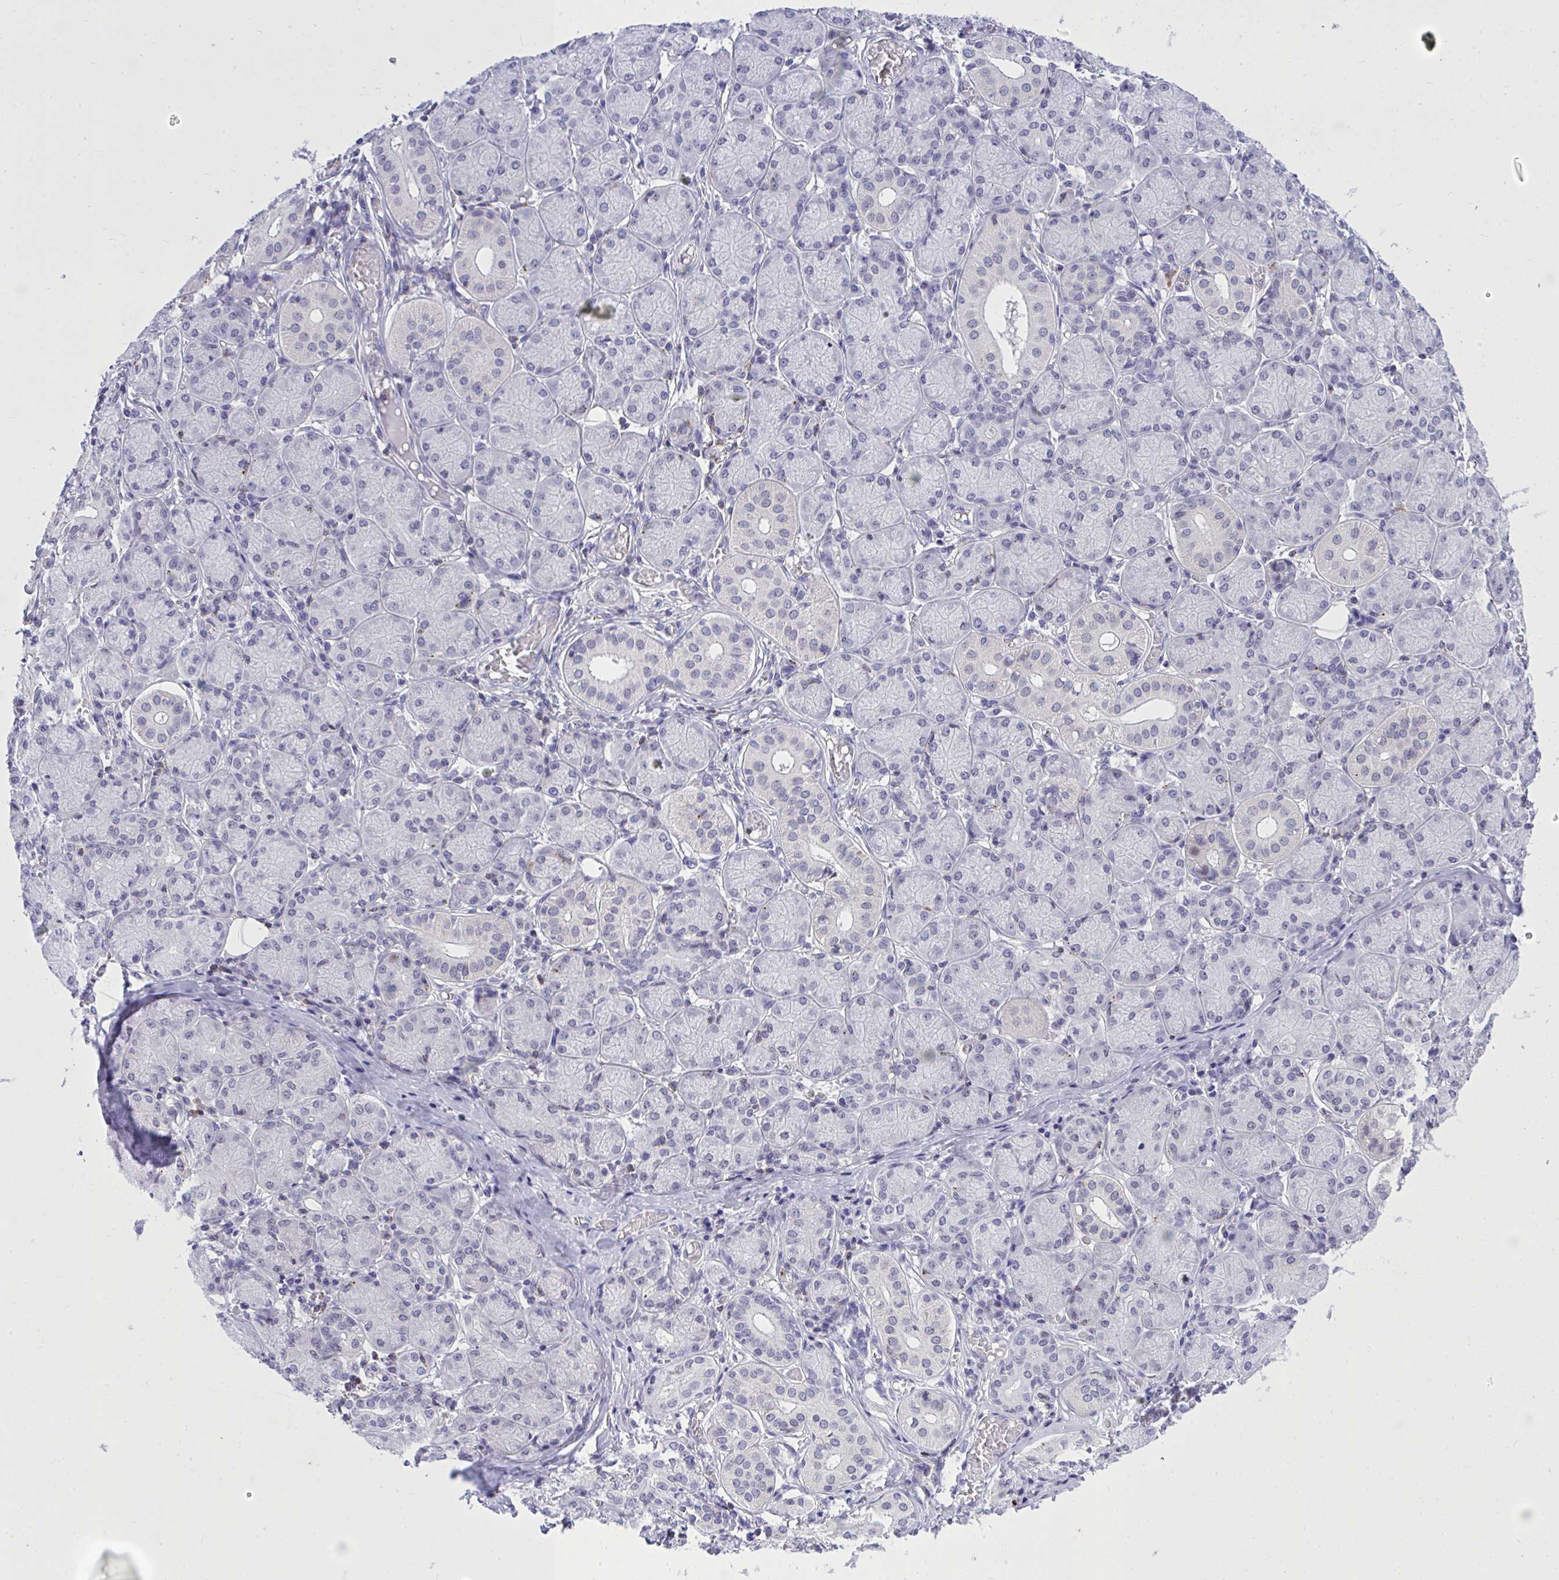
{"staining": {"intensity": "negative", "quantity": "none", "location": "none"}, "tissue": "salivary gland", "cell_type": "Glandular cells", "image_type": "normal", "snomed": [{"axis": "morphology", "description": "Normal tissue, NOS"}, {"axis": "topography", "description": "Salivary gland"}], "caption": "Immunohistochemistry image of benign human salivary gland stained for a protein (brown), which shows no staining in glandular cells.", "gene": "CXCL8", "patient": {"sex": "female", "age": 24}}